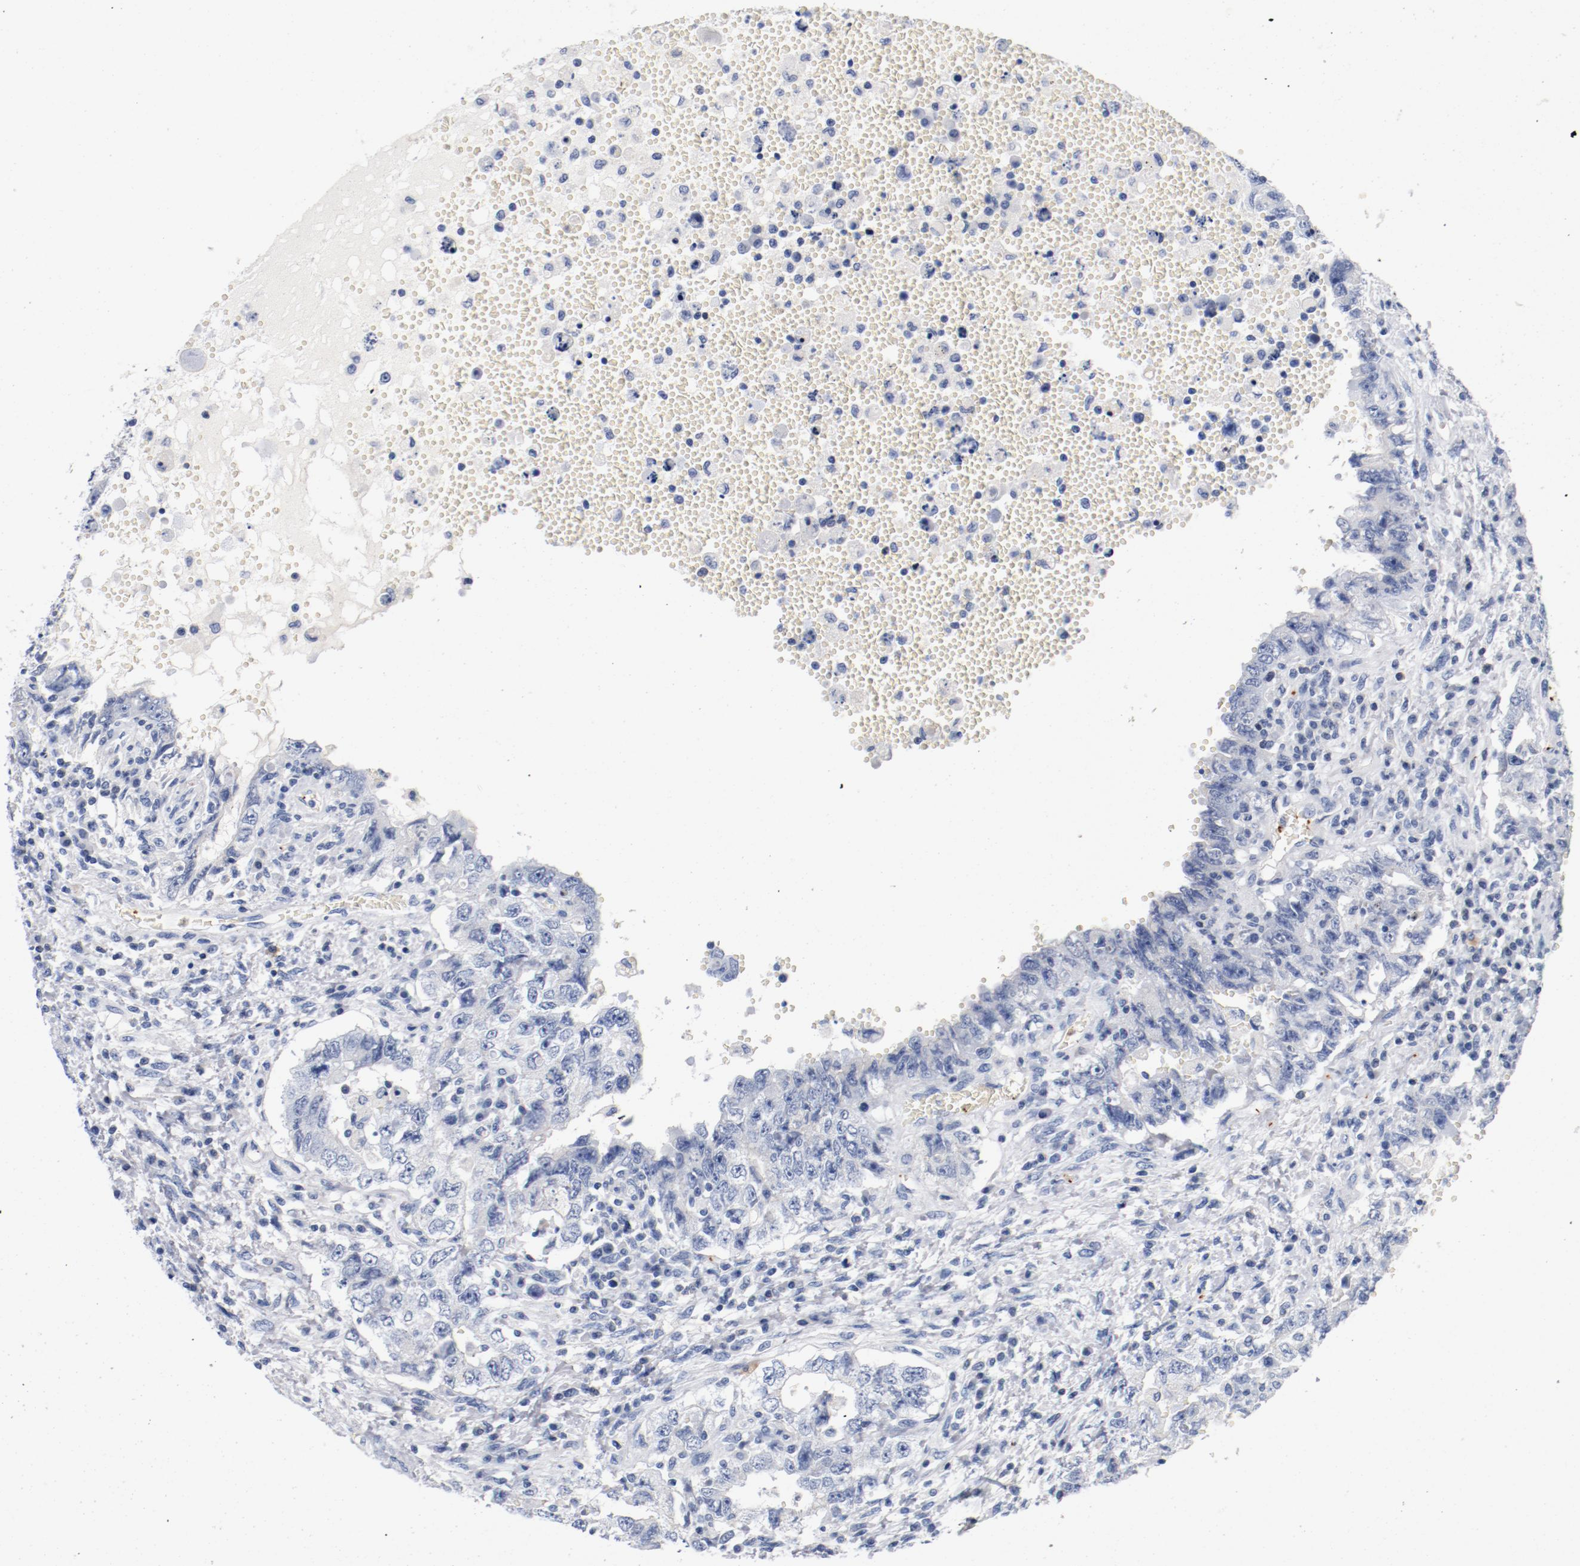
{"staining": {"intensity": "negative", "quantity": "none", "location": "none"}, "tissue": "testis cancer", "cell_type": "Tumor cells", "image_type": "cancer", "snomed": [{"axis": "morphology", "description": "Carcinoma, Embryonal, NOS"}, {"axis": "topography", "description": "Testis"}], "caption": "This is an immunohistochemistry image of embryonal carcinoma (testis). There is no expression in tumor cells.", "gene": "PIM1", "patient": {"sex": "male", "age": 26}}